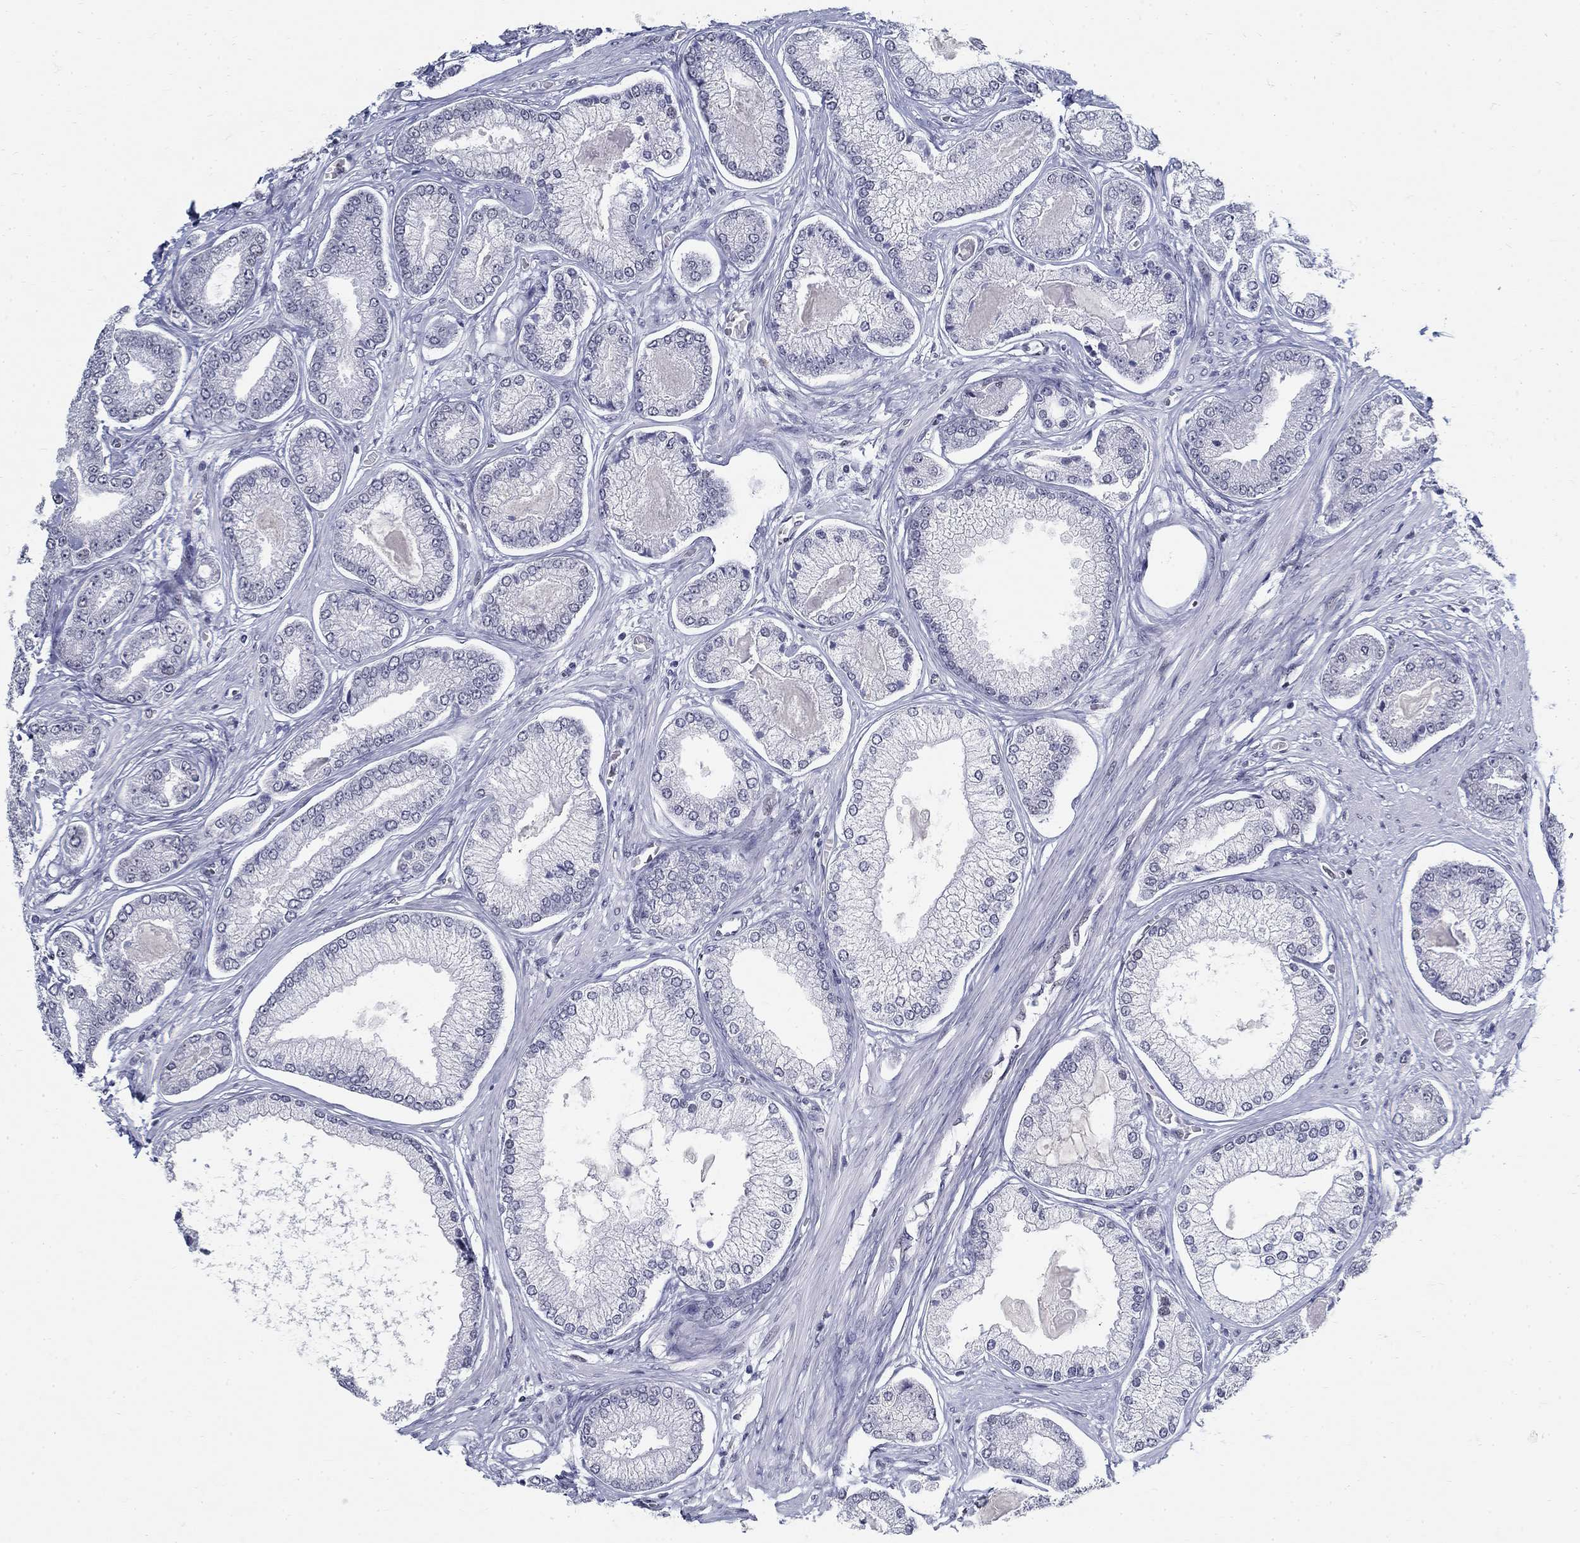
{"staining": {"intensity": "negative", "quantity": "none", "location": "none"}, "tissue": "prostate cancer", "cell_type": "Tumor cells", "image_type": "cancer", "snomed": [{"axis": "morphology", "description": "Adenocarcinoma, Low grade"}, {"axis": "topography", "description": "Prostate"}], "caption": "Human low-grade adenocarcinoma (prostate) stained for a protein using immunohistochemistry exhibits no positivity in tumor cells.", "gene": "BHLHE22", "patient": {"sex": "male", "age": 57}}